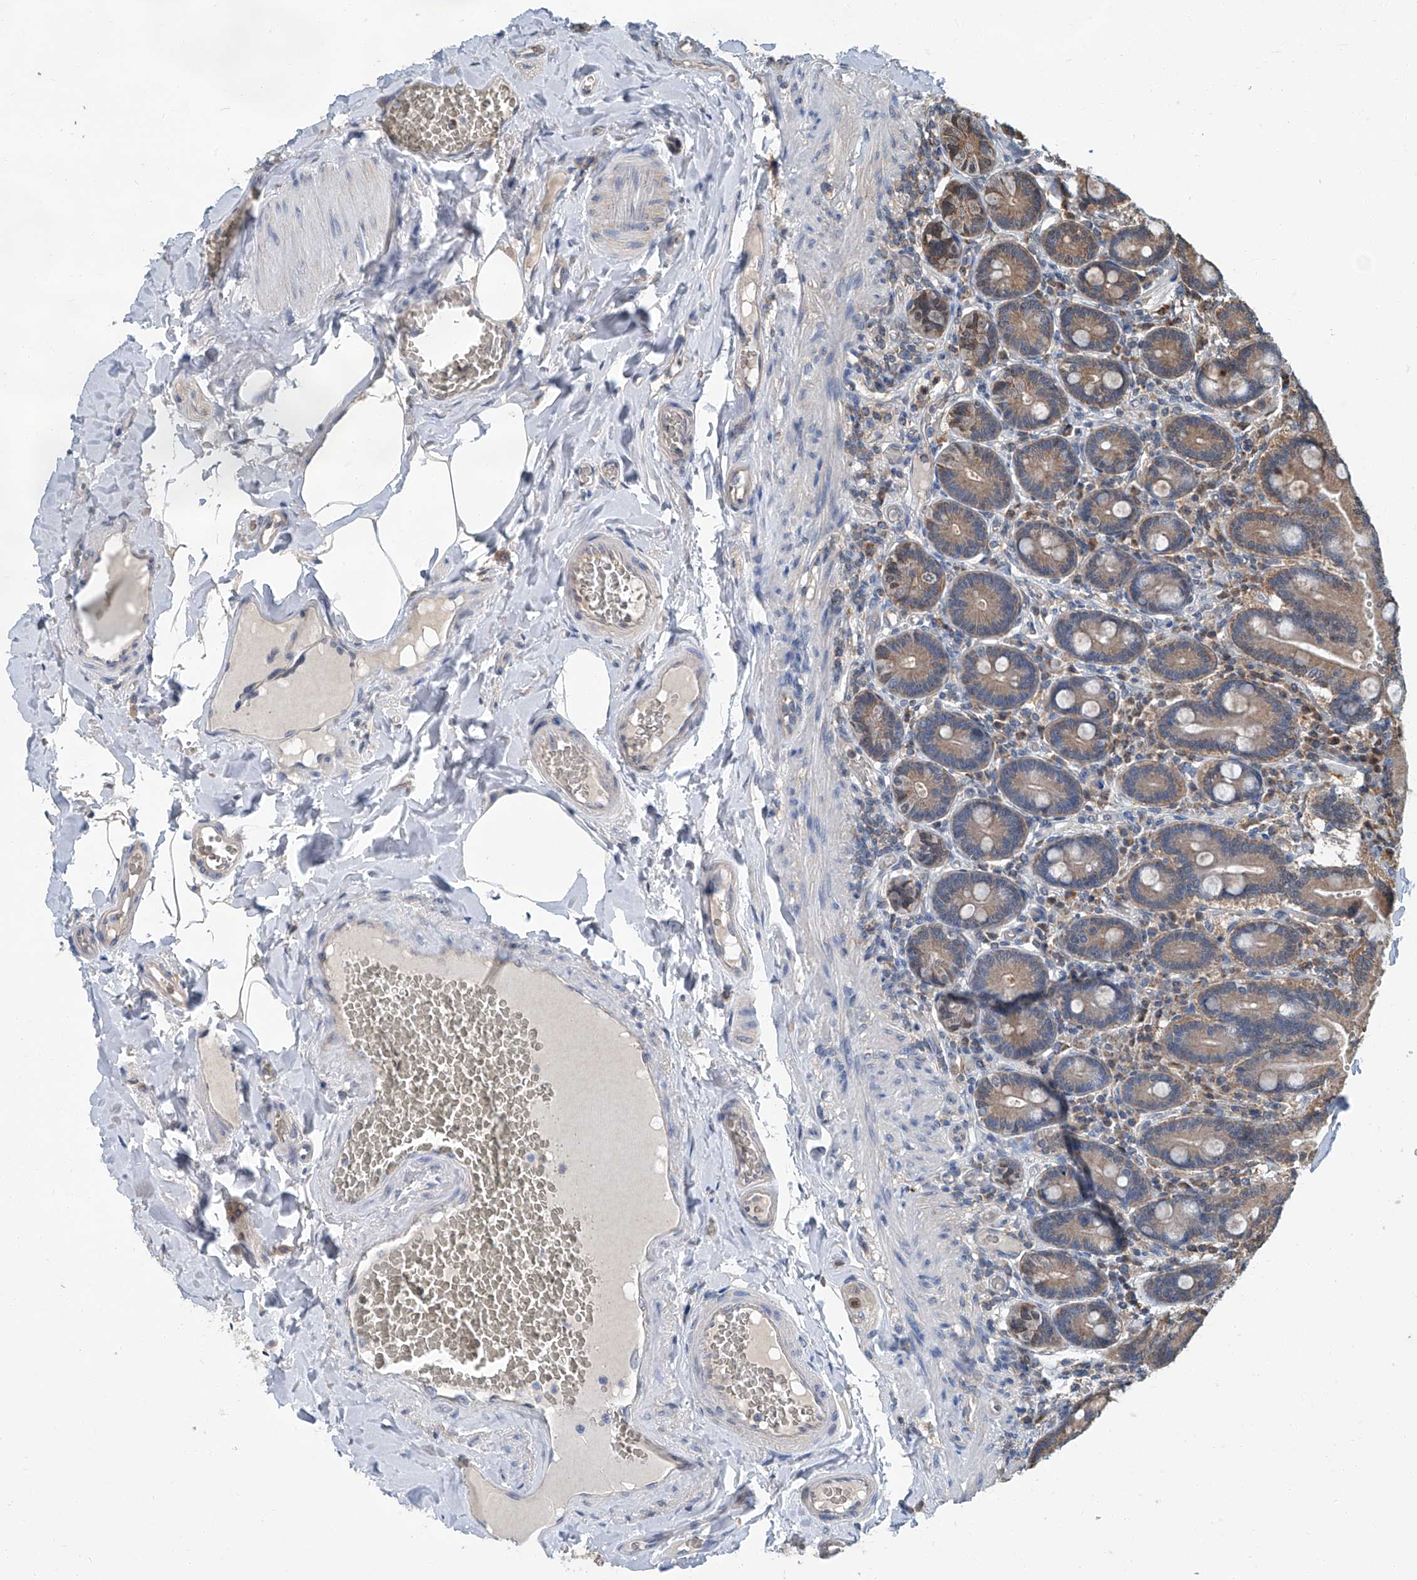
{"staining": {"intensity": "weak", "quantity": "25%-75%", "location": "cytoplasmic/membranous"}, "tissue": "duodenum", "cell_type": "Glandular cells", "image_type": "normal", "snomed": [{"axis": "morphology", "description": "Normal tissue, NOS"}, {"axis": "topography", "description": "Duodenum"}], "caption": "Immunohistochemical staining of normal human duodenum reveals 25%-75% levels of weak cytoplasmic/membranous protein expression in about 25%-75% of glandular cells. Immunohistochemistry stains the protein of interest in brown and the nuclei are stained blue.", "gene": "CLK1", "patient": {"sex": "female", "age": 62}}